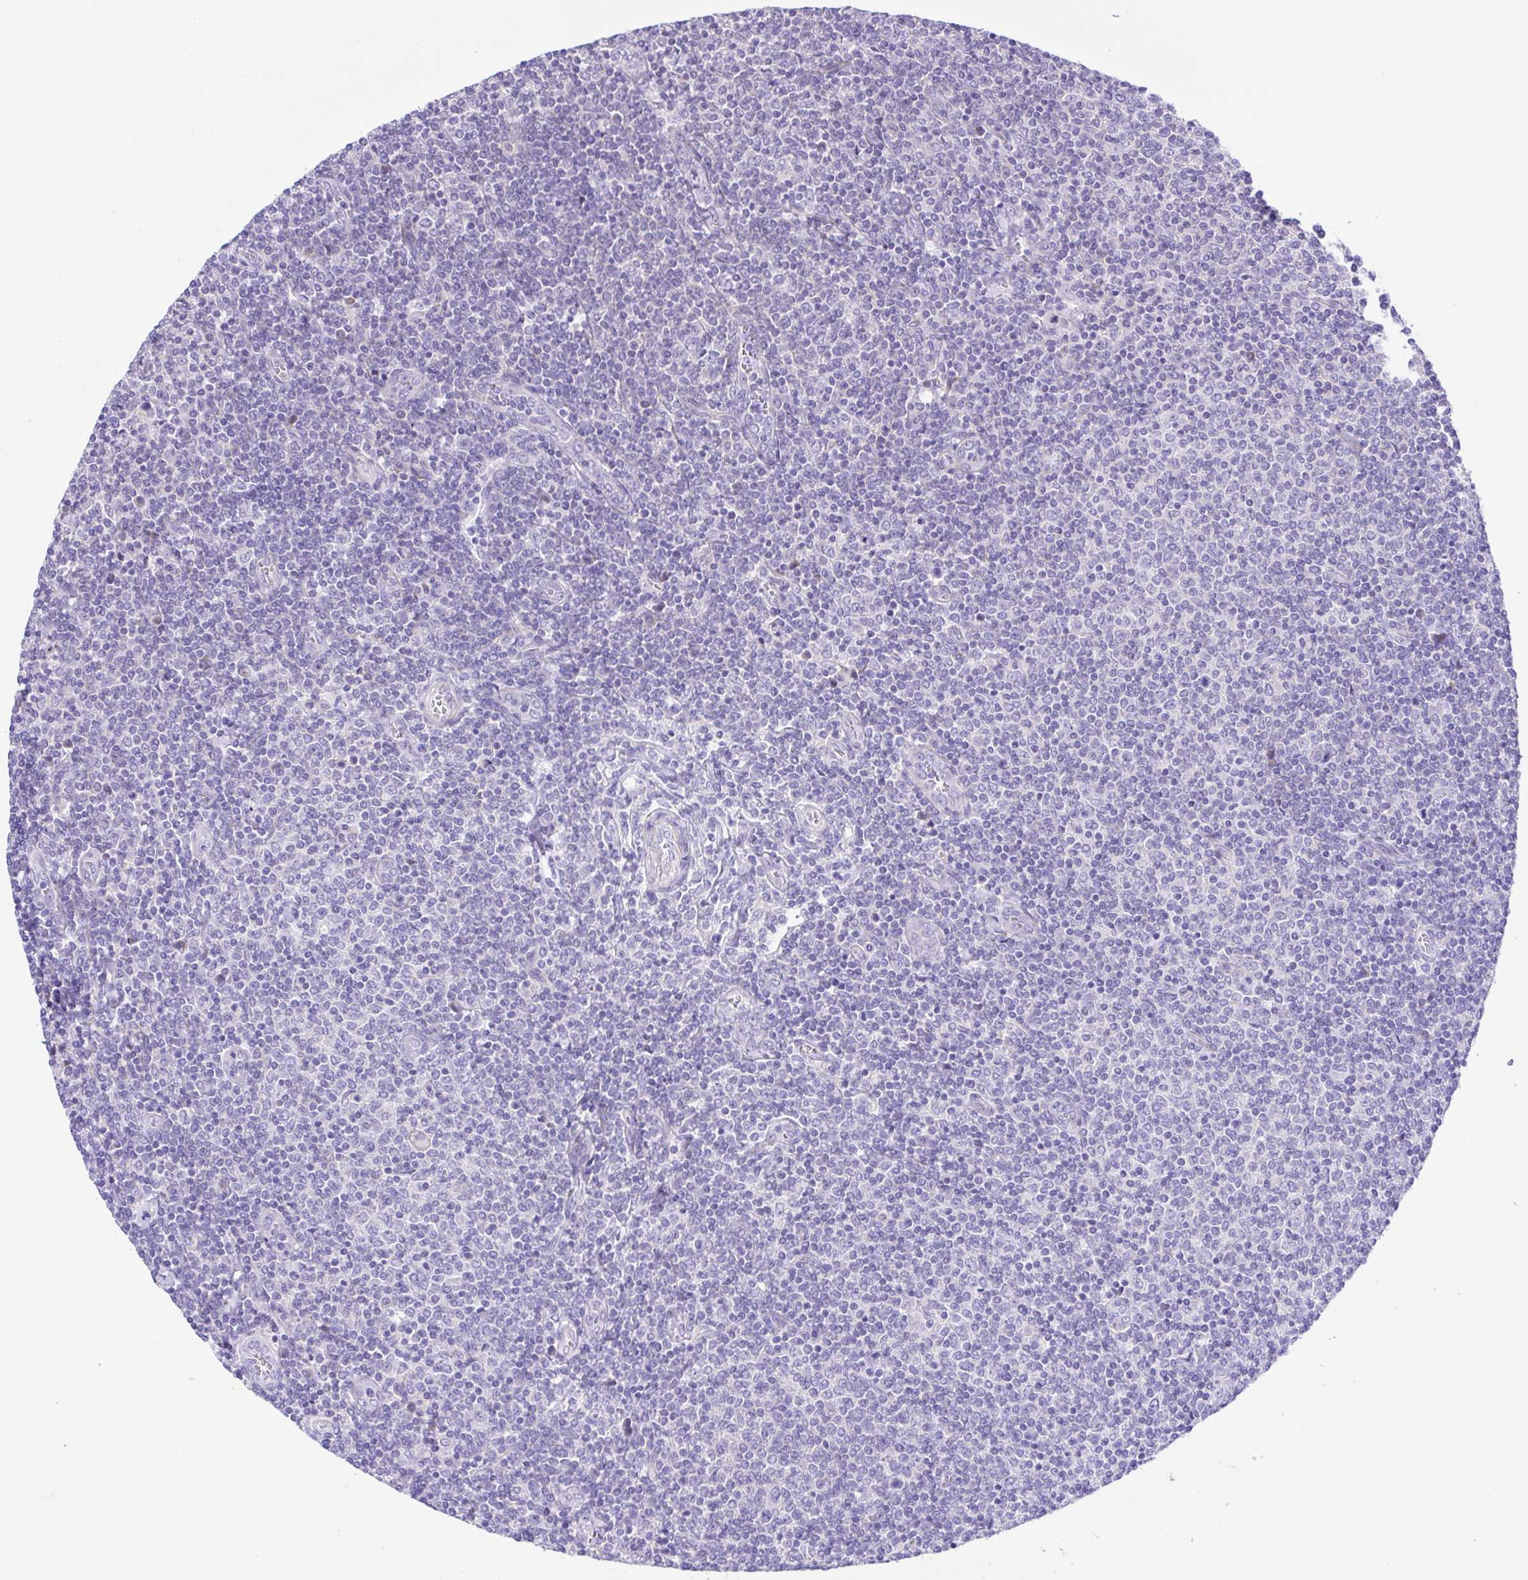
{"staining": {"intensity": "negative", "quantity": "none", "location": "none"}, "tissue": "lymphoma", "cell_type": "Tumor cells", "image_type": "cancer", "snomed": [{"axis": "morphology", "description": "Malignant lymphoma, non-Hodgkin's type, Low grade"}, {"axis": "topography", "description": "Lymph node"}], "caption": "Tumor cells are negative for protein expression in human lymphoma.", "gene": "ISM2", "patient": {"sex": "male", "age": 52}}